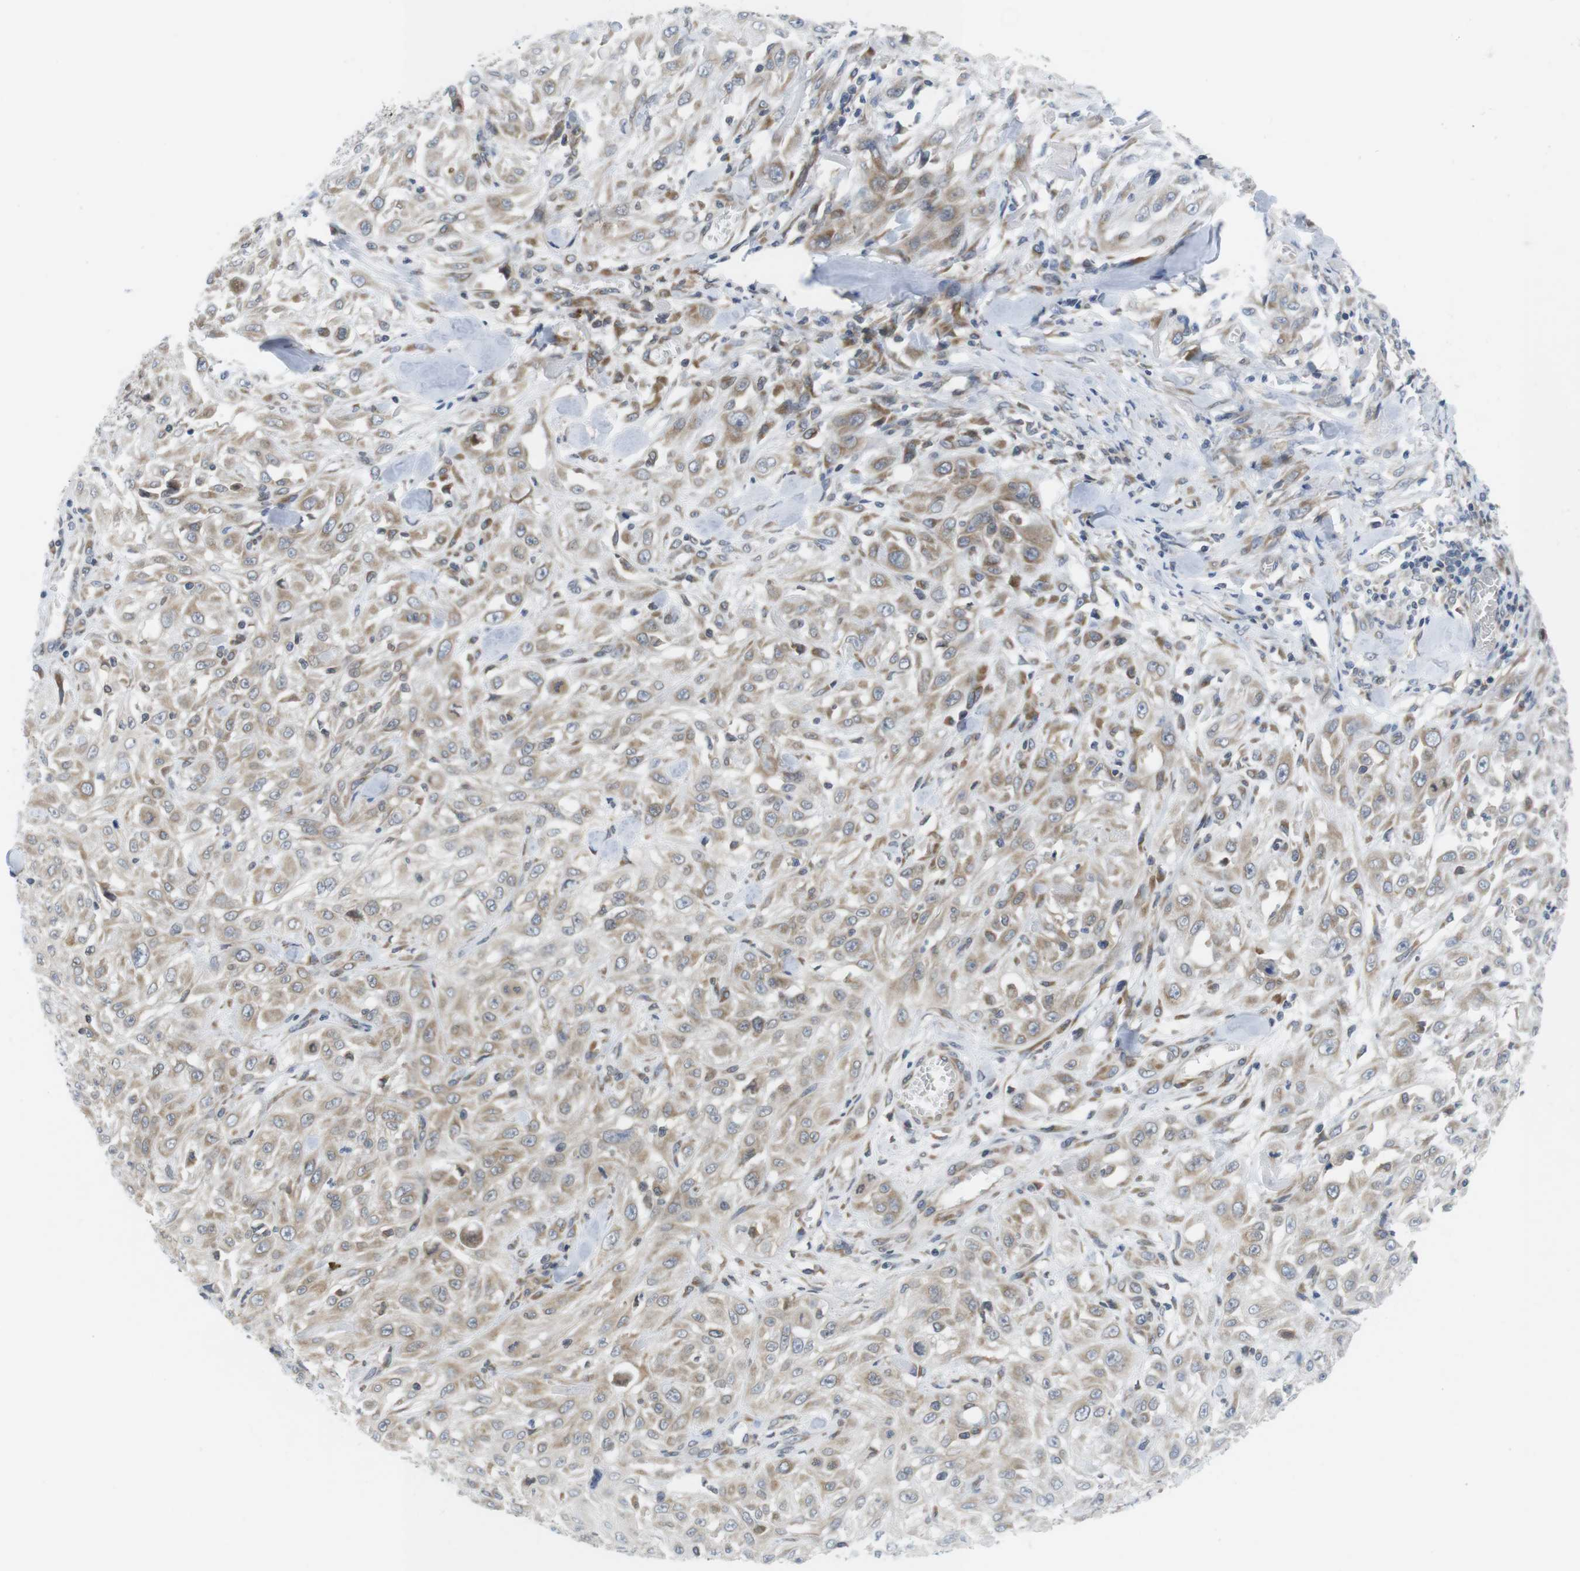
{"staining": {"intensity": "weak", "quantity": ">75%", "location": "cytoplasmic/membranous"}, "tissue": "skin cancer", "cell_type": "Tumor cells", "image_type": "cancer", "snomed": [{"axis": "morphology", "description": "Squamous cell carcinoma, NOS"}, {"axis": "morphology", "description": "Squamous cell carcinoma, metastatic, NOS"}, {"axis": "topography", "description": "Skin"}, {"axis": "topography", "description": "Lymph node"}], "caption": "Tumor cells exhibit low levels of weak cytoplasmic/membranous positivity in about >75% of cells in human skin cancer.", "gene": "ERGIC3", "patient": {"sex": "male", "age": 75}}